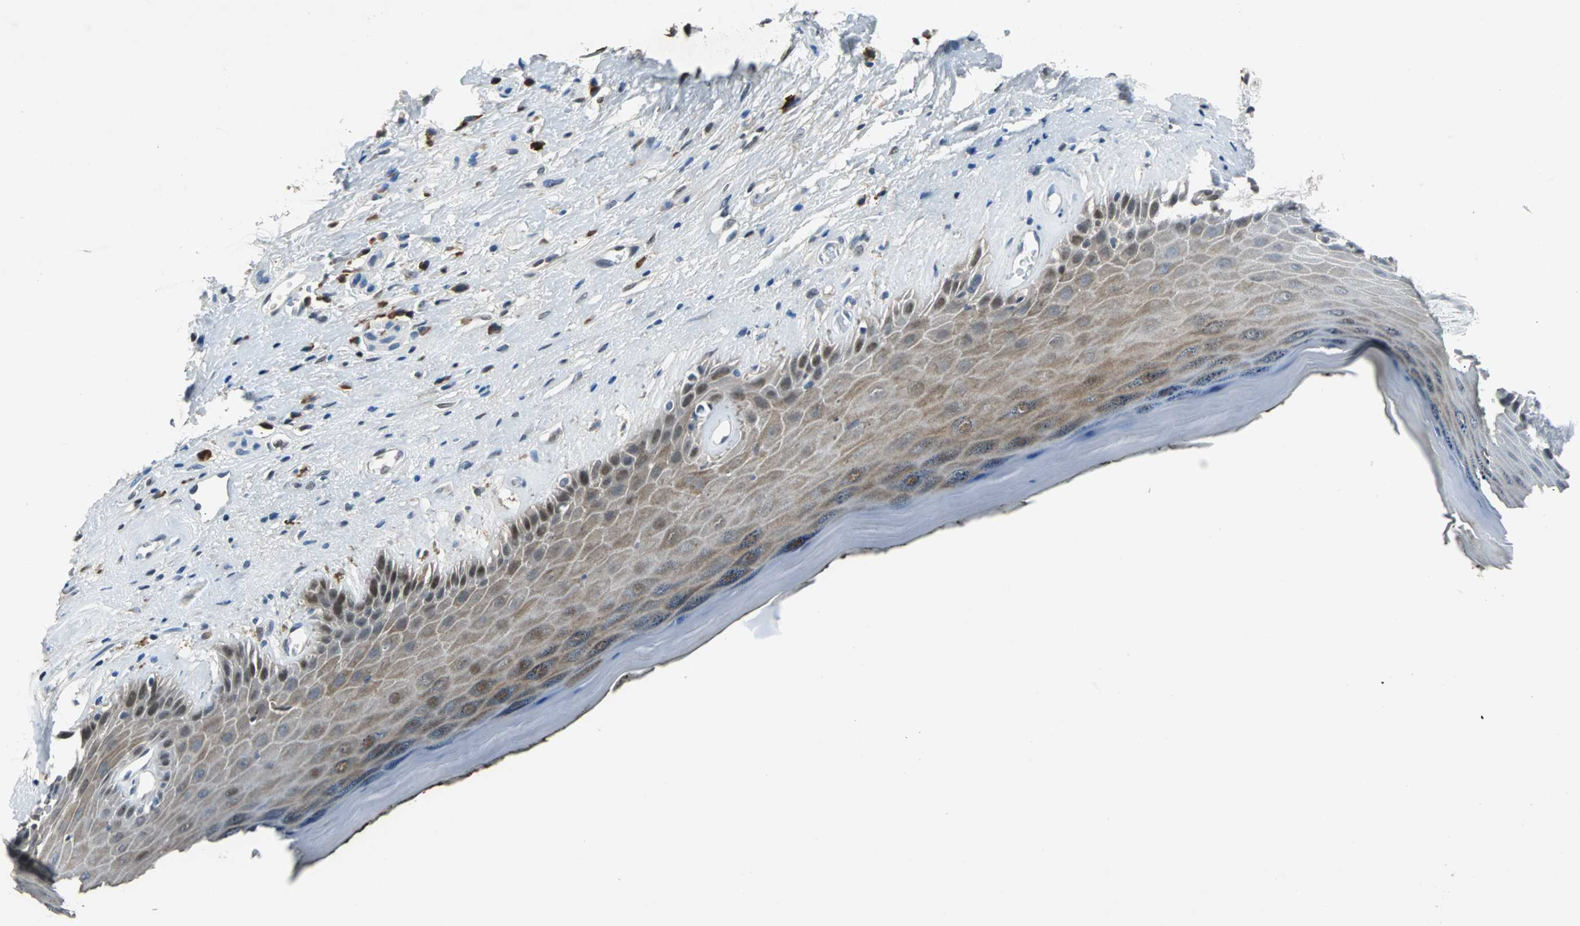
{"staining": {"intensity": "moderate", "quantity": "25%-75%", "location": "cytoplasmic/membranous,nuclear"}, "tissue": "skin", "cell_type": "Epidermal cells", "image_type": "normal", "snomed": [{"axis": "morphology", "description": "Normal tissue, NOS"}, {"axis": "morphology", "description": "Inflammation, NOS"}, {"axis": "topography", "description": "Vulva"}], "caption": "About 25%-75% of epidermal cells in normal skin exhibit moderate cytoplasmic/membranous,nuclear protein expression as visualized by brown immunohistochemical staining.", "gene": "USP28", "patient": {"sex": "female", "age": 84}}